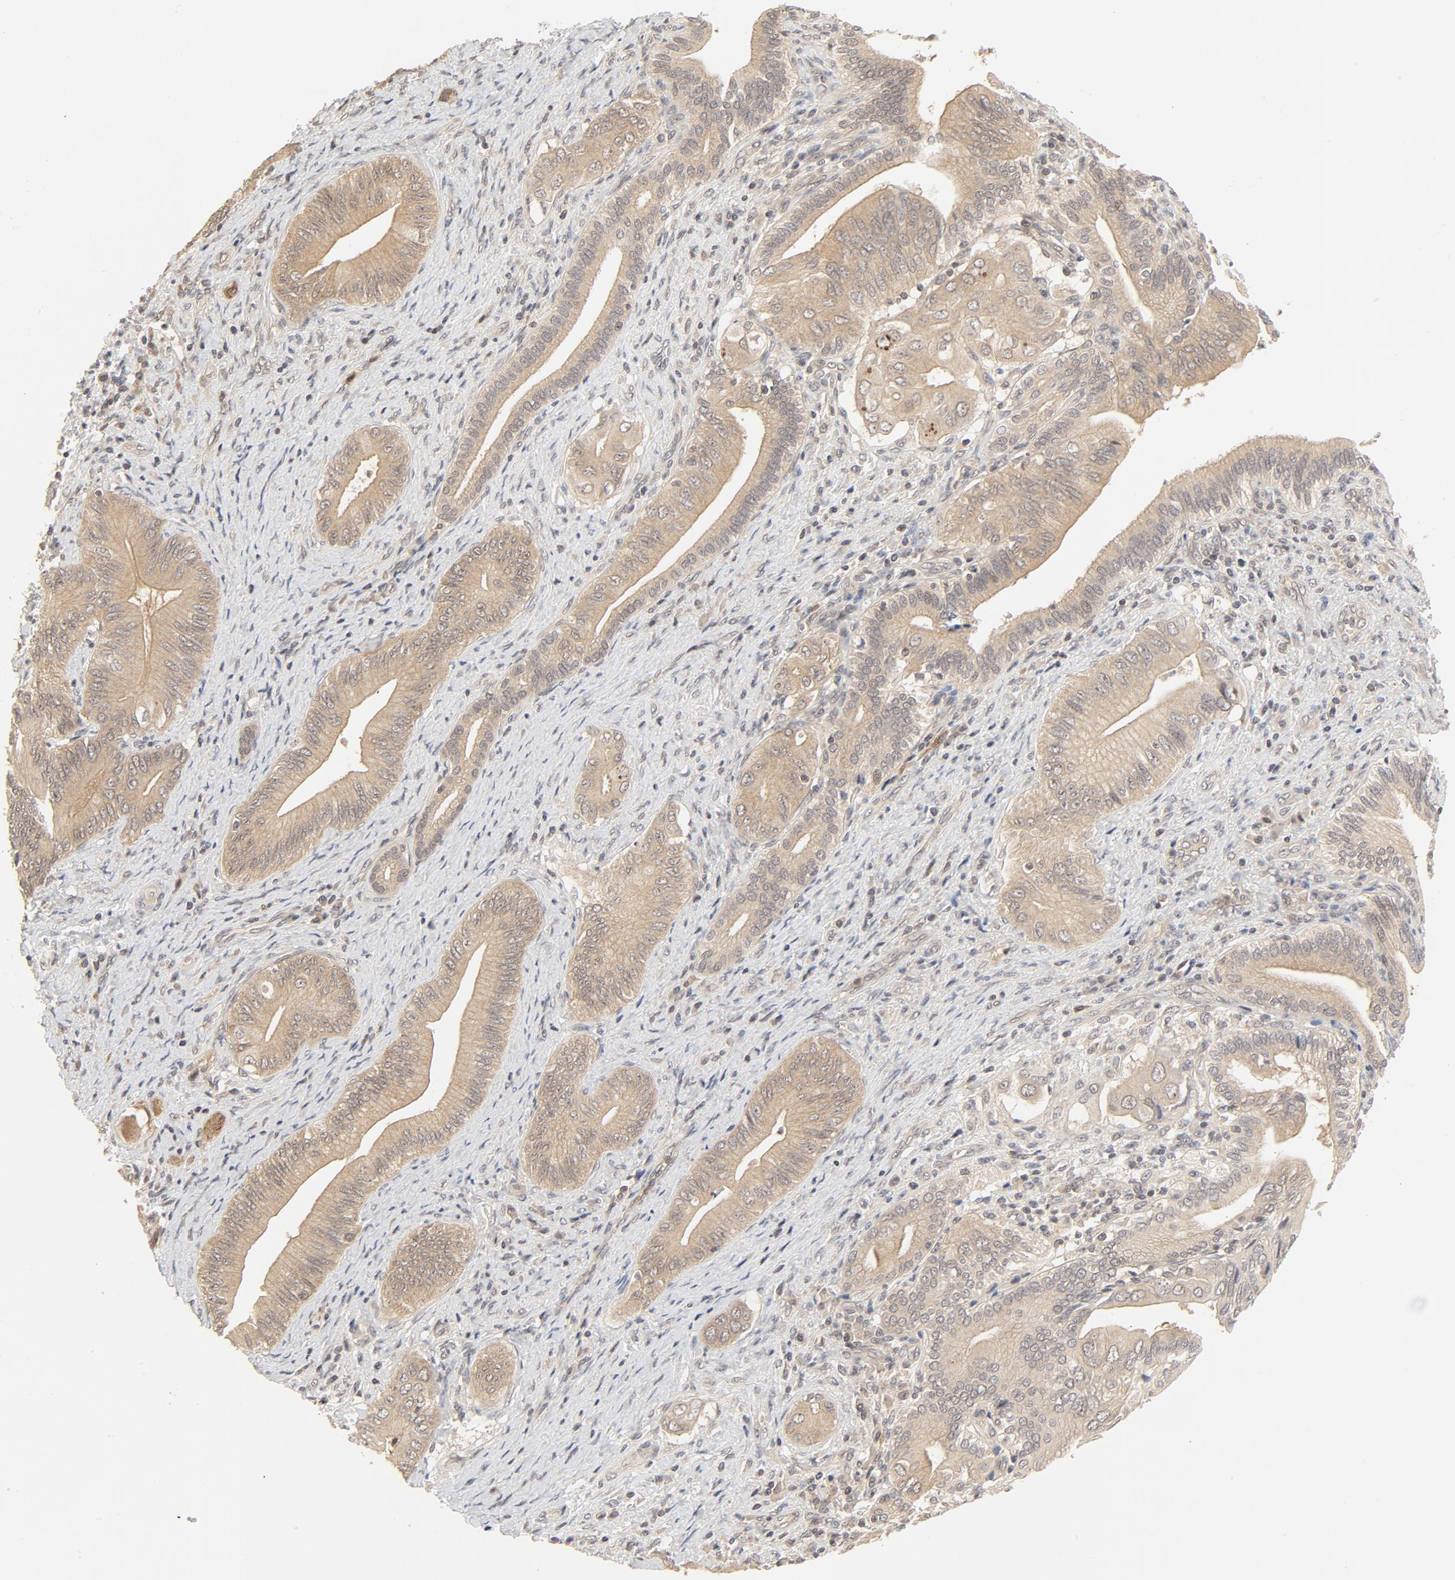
{"staining": {"intensity": "weak", "quantity": ">75%", "location": "cytoplasmic/membranous"}, "tissue": "liver cancer", "cell_type": "Tumor cells", "image_type": "cancer", "snomed": [{"axis": "morphology", "description": "Cholangiocarcinoma"}, {"axis": "topography", "description": "Liver"}], "caption": "DAB (3,3'-diaminobenzidine) immunohistochemical staining of liver cancer (cholangiocarcinoma) shows weak cytoplasmic/membranous protein expression in approximately >75% of tumor cells.", "gene": "NEDD8", "patient": {"sex": "male", "age": 58}}